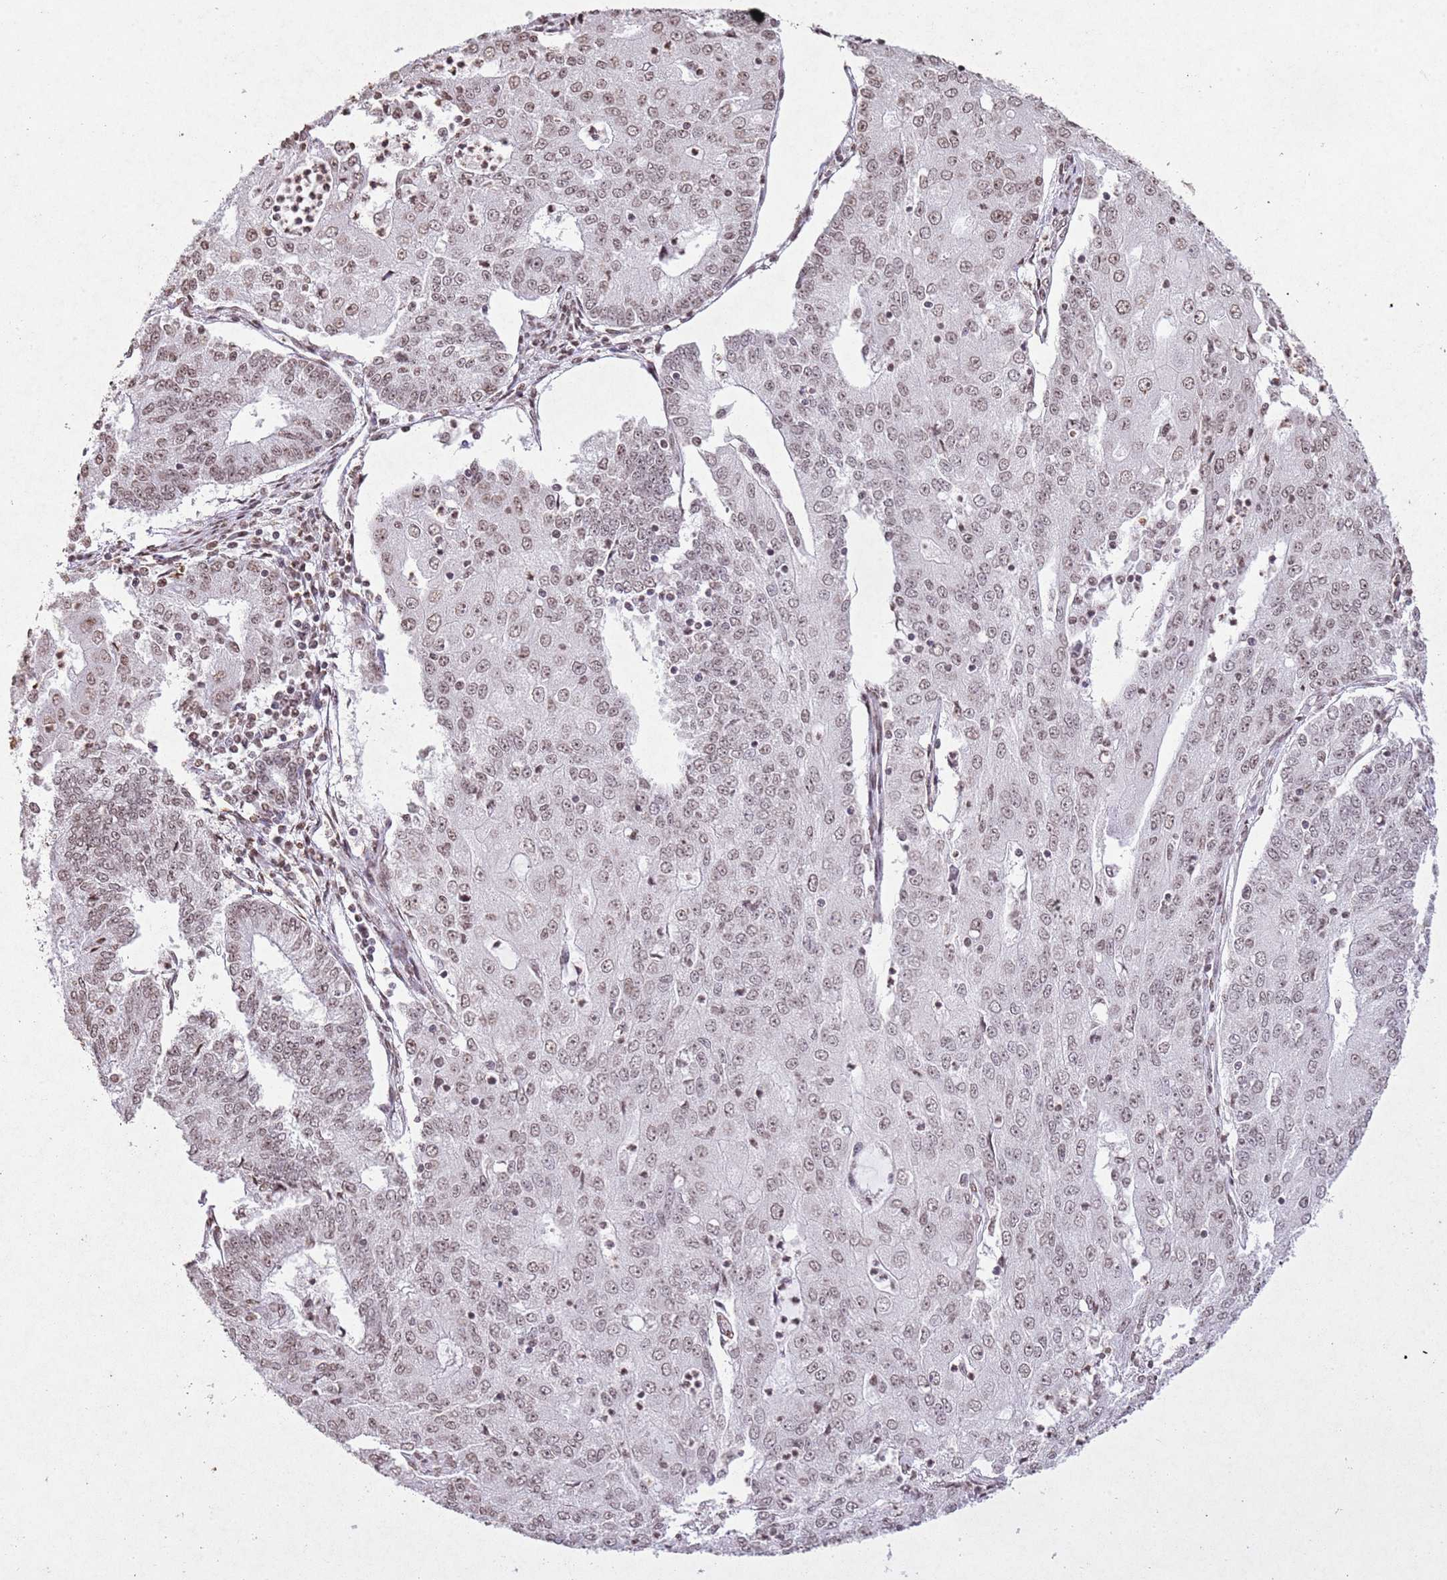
{"staining": {"intensity": "moderate", "quantity": ">75%", "location": "nuclear"}, "tissue": "endometrial cancer", "cell_type": "Tumor cells", "image_type": "cancer", "snomed": [{"axis": "morphology", "description": "Adenocarcinoma, NOS"}, {"axis": "topography", "description": "Endometrium"}], "caption": "Adenocarcinoma (endometrial) was stained to show a protein in brown. There is medium levels of moderate nuclear staining in approximately >75% of tumor cells. (IHC, brightfield microscopy, high magnification).", "gene": "BMAL1", "patient": {"sex": "female", "age": 56}}